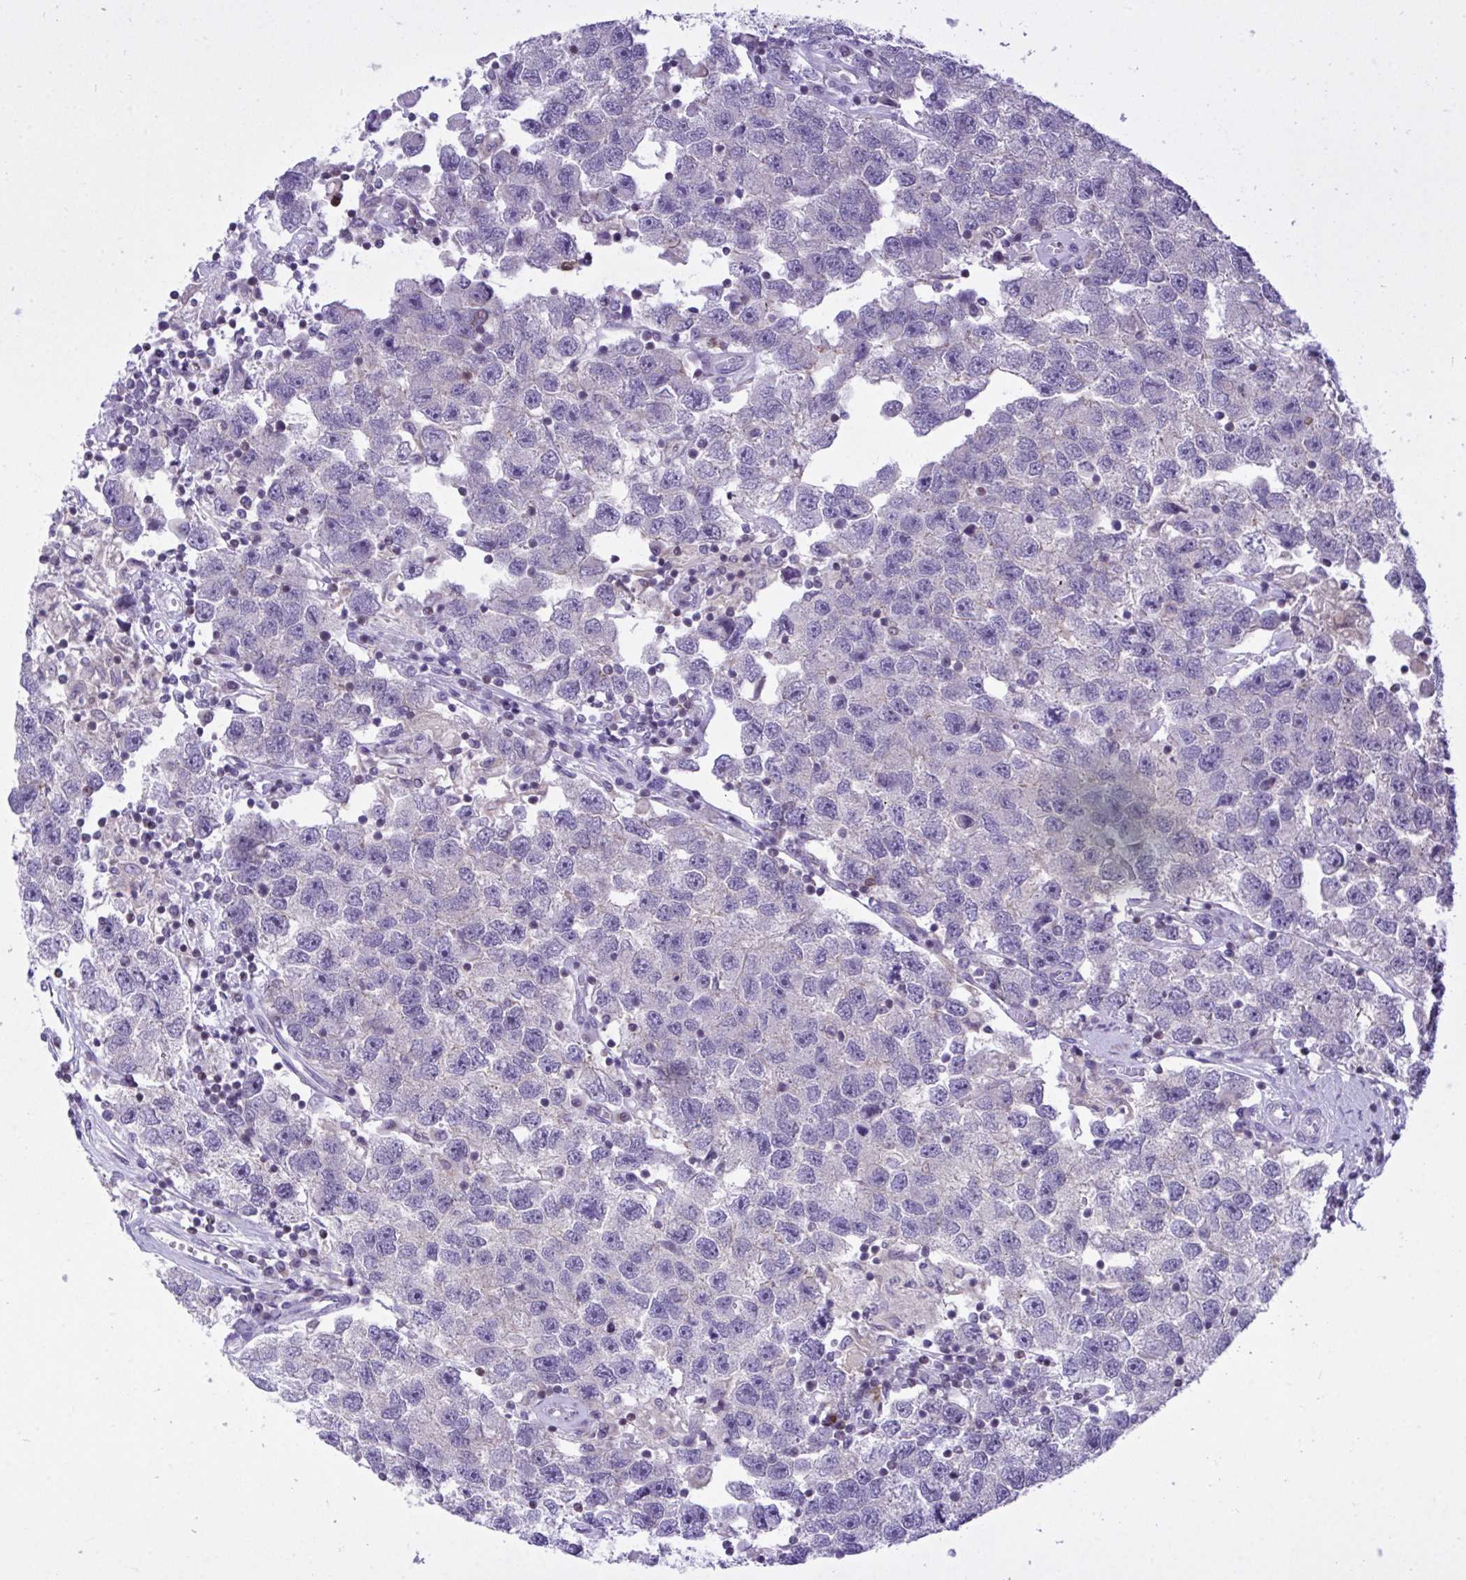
{"staining": {"intensity": "negative", "quantity": "none", "location": "none"}, "tissue": "testis cancer", "cell_type": "Tumor cells", "image_type": "cancer", "snomed": [{"axis": "morphology", "description": "Seminoma, NOS"}, {"axis": "topography", "description": "Testis"}], "caption": "IHC of testis cancer (seminoma) displays no staining in tumor cells.", "gene": "SNX11", "patient": {"sex": "male", "age": 26}}